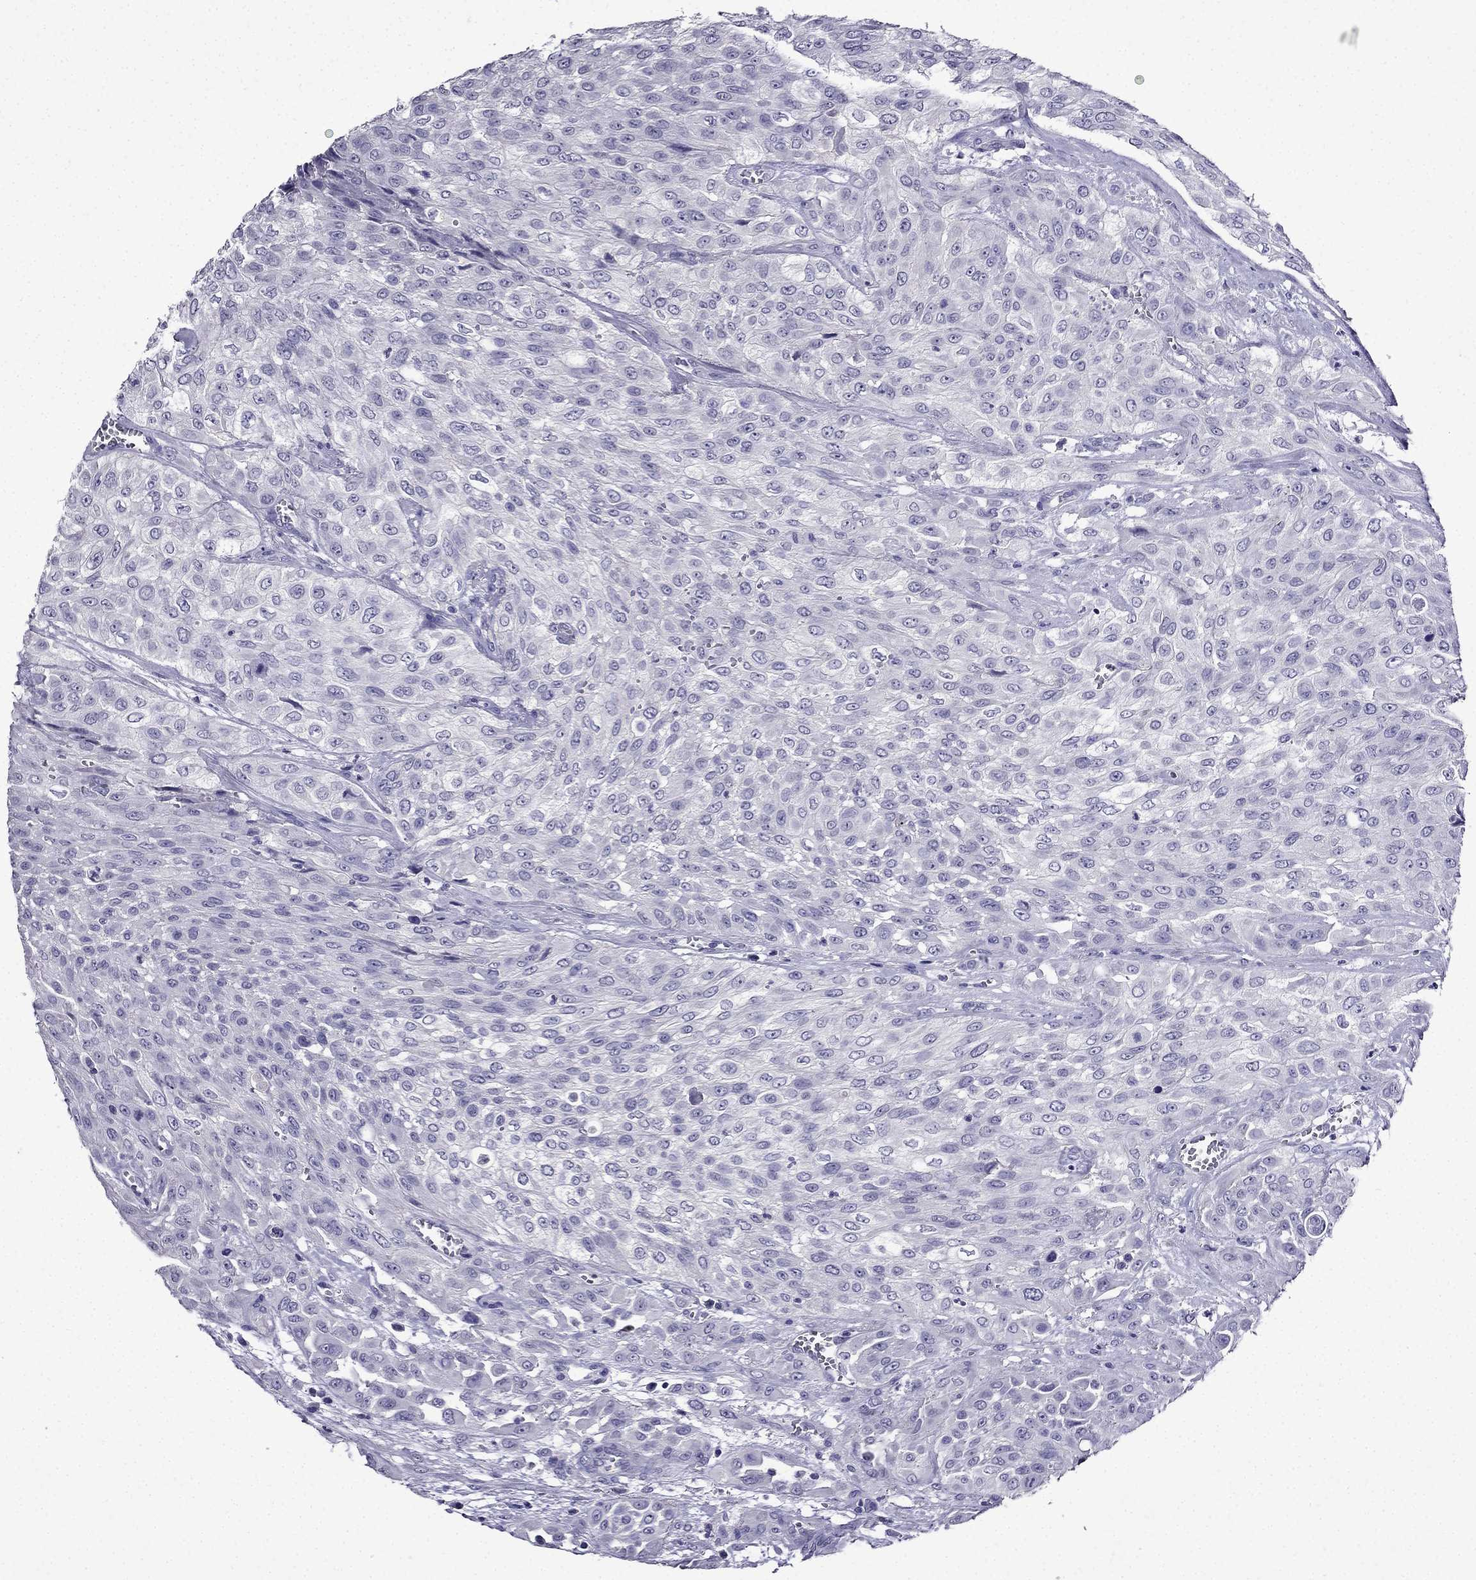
{"staining": {"intensity": "negative", "quantity": "none", "location": "none"}, "tissue": "urothelial cancer", "cell_type": "Tumor cells", "image_type": "cancer", "snomed": [{"axis": "morphology", "description": "Urothelial carcinoma, High grade"}, {"axis": "topography", "description": "Urinary bladder"}], "caption": "Immunohistochemistry (IHC) of human high-grade urothelial carcinoma shows no positivity in tumor cells.", "gene": "DNAH17", "patient": {"sex": "male", "age": 57}}